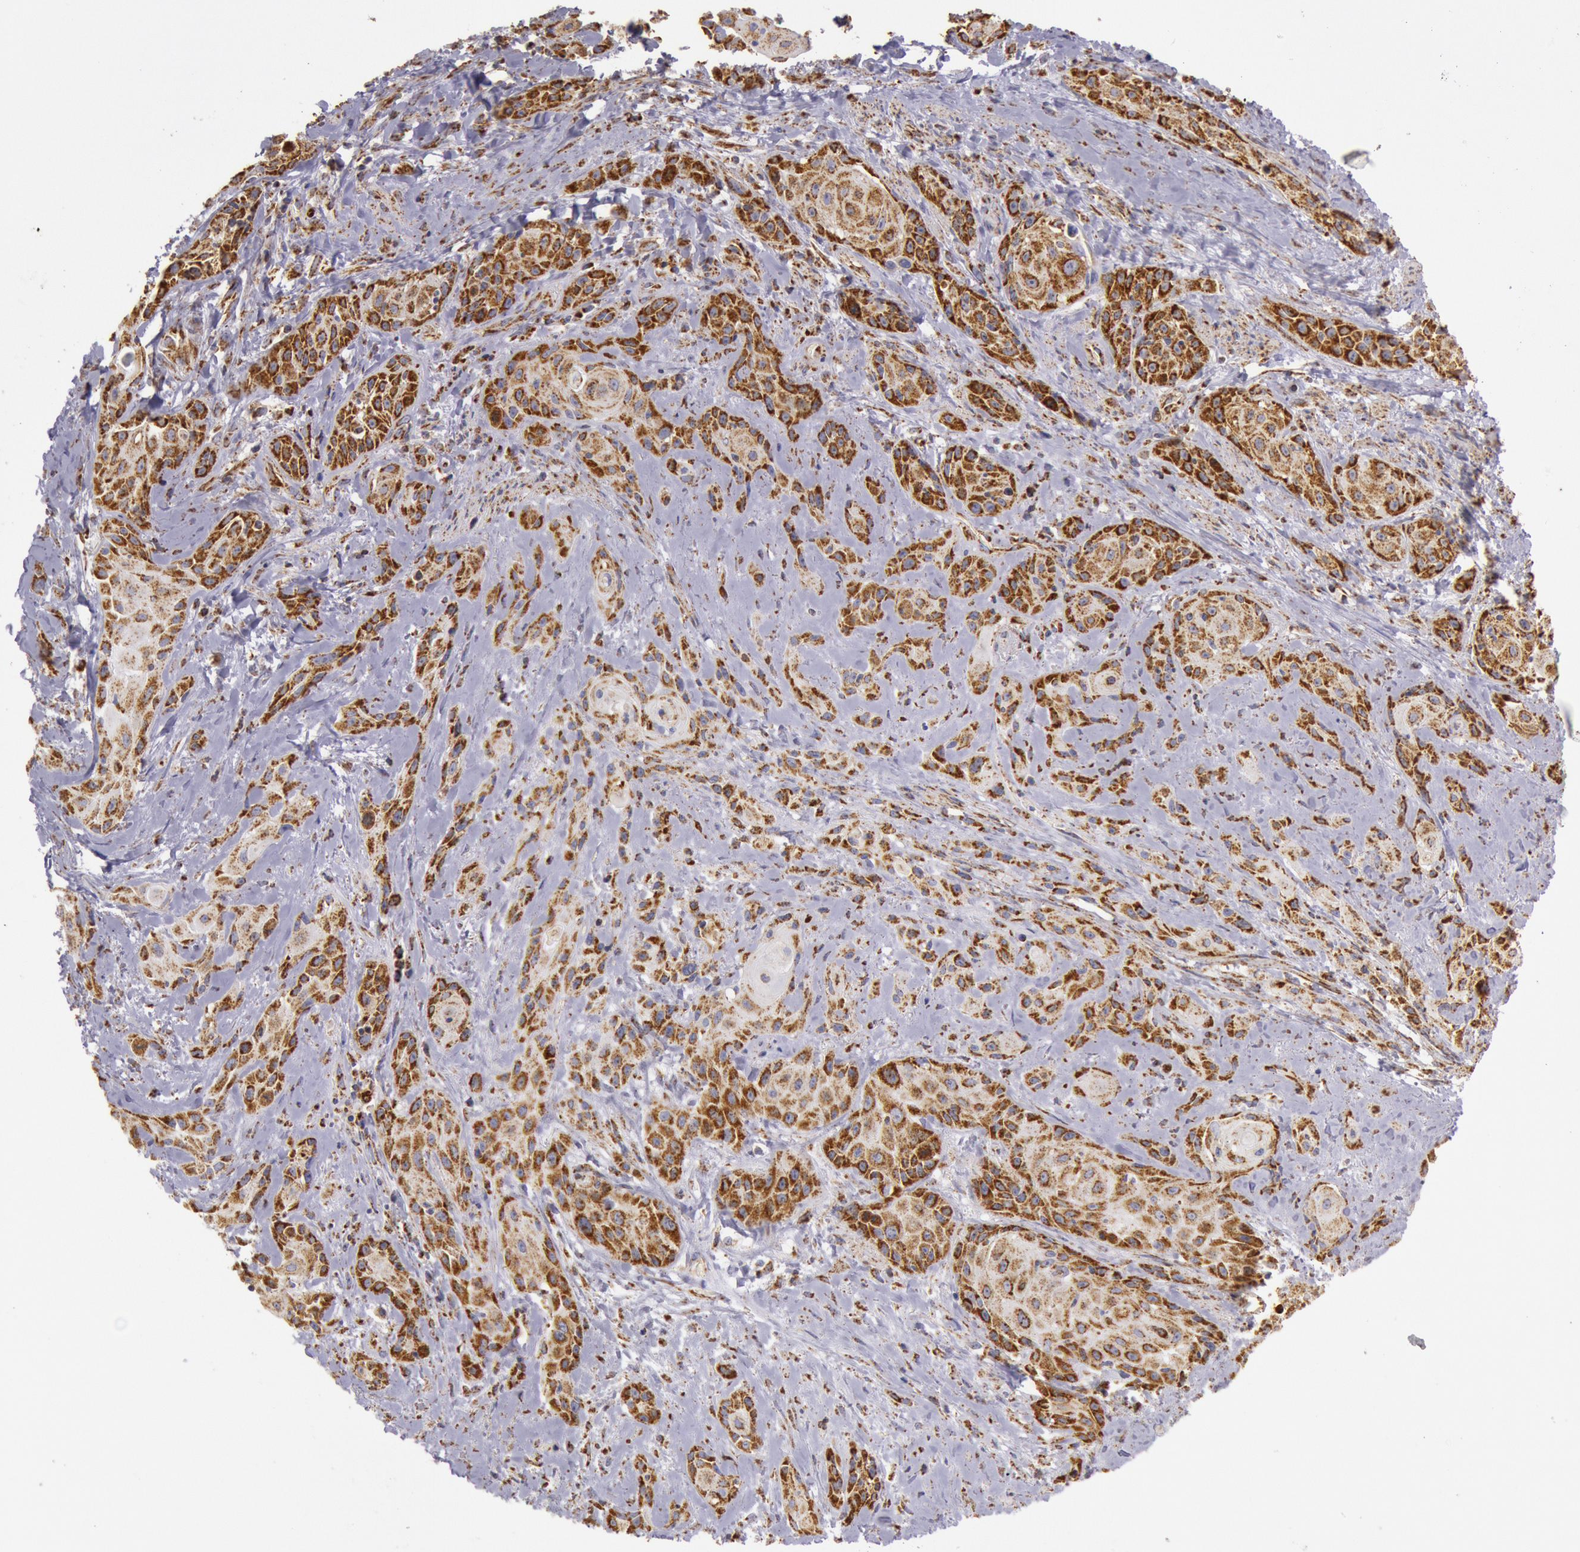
{"staining": {"intensity": "strong", "quantity": ">75%", "location": "cytoplasmic/membranous"}, "tissue": "skin cancer", "cell_type": "Tumor cells", "image_type": "cancer", "snomed": [{"axis": "morphology", "description": "Squamous cell carcinoma, NOS"}, {"axis": "topography", "description": "Skin"}, {"axis": "topography", "description": "Anal"}], "caption": "Skin cancer stained with a brown dye shows strong cytoplasmic/membranous positive expression in approximately >75% of tumor cells.", "gene": "CYC1", "patient": {"sex": "male", "age": 64}}